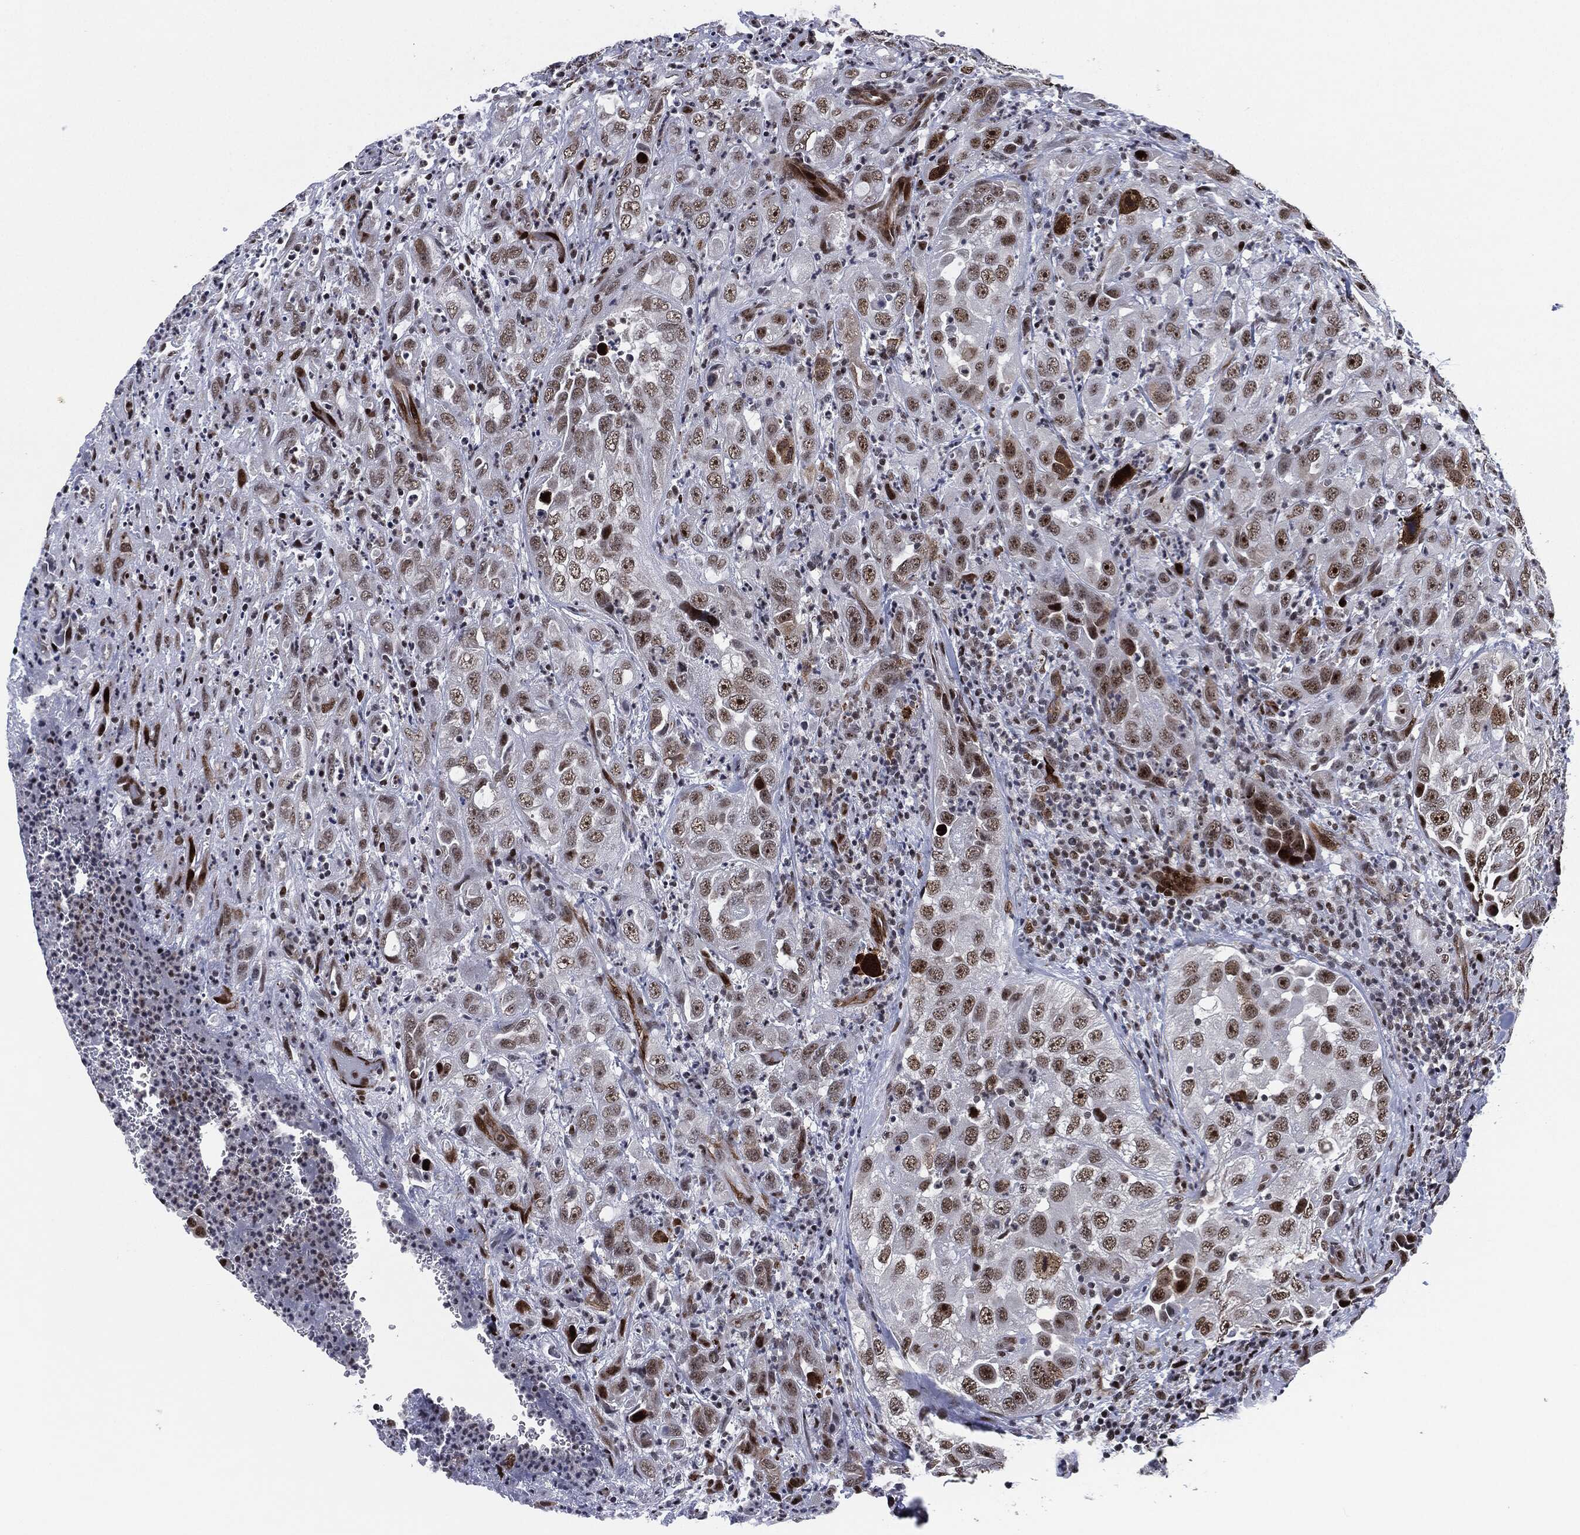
{"staining": {"intensity": "strong", "quantity": "<25%", "location": "cytoplasmic/membranous"}, "tissue": "urothelial cancer", "cell_type": "Tumor cells", "image_type": "cancer", "snomed": [{"axis": "morphology", "description": "Urothelial carcinoma, High grade"}, {"axis": "topography", "description": "Urinary bladder"}], "caption": "Strong cytoplasmic/membranous staining is appreciated in about <25% of tumor cells in urothelial cancer. The staining was performed using DAB to visualize the protein expression in brown, while the nuclei were stained in blue with hematoxylin (Magnification: 20x).", "gene": "AKT2", "patient": {"sex": "female", "age": 41}}